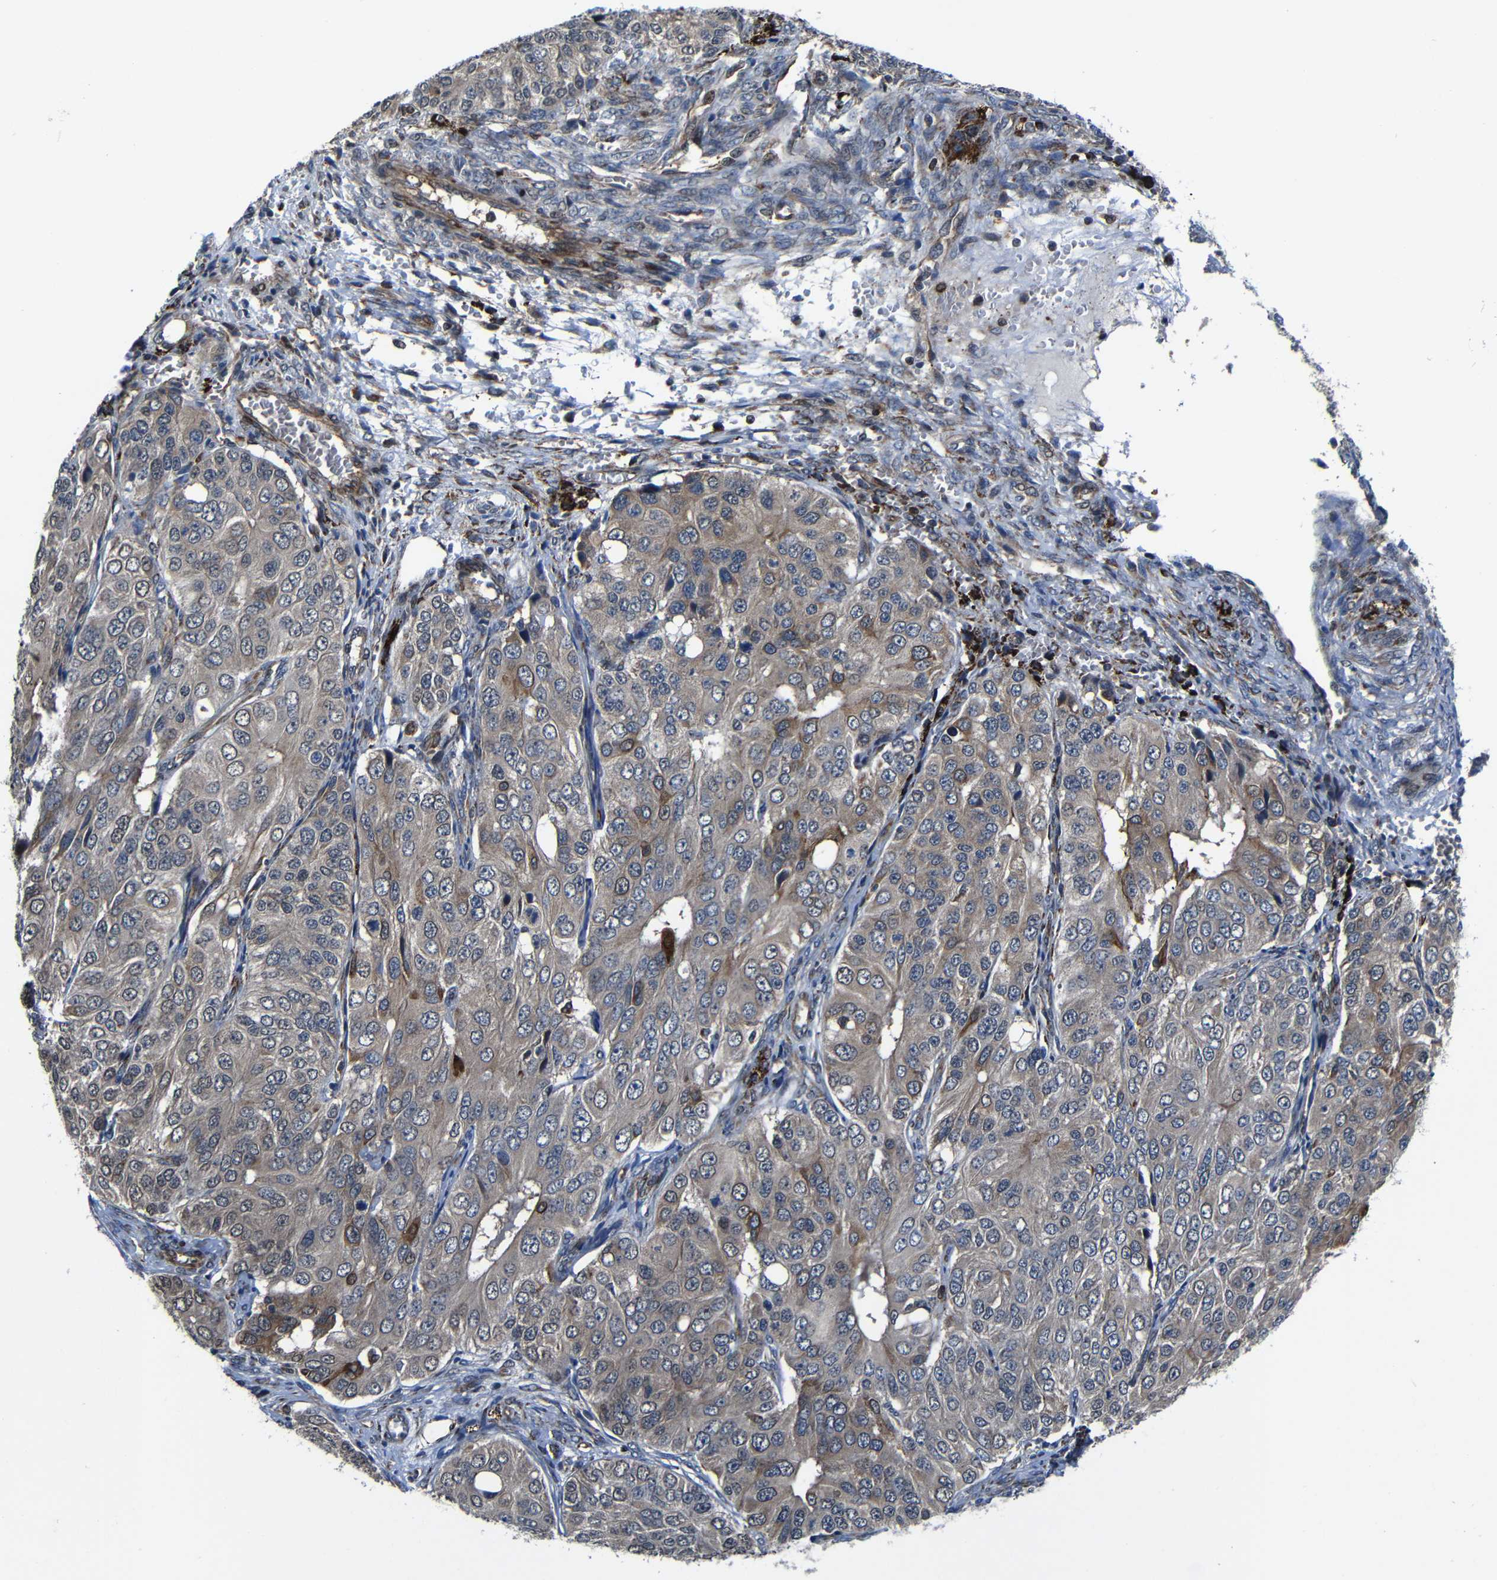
{"staining": {"intensity": "weak", "quantity": ">75%", "location": "cytoplasmic/membranous"}, "tissue": "ovarian cancer", "cell_type": "Tumor cells", "image_type": "cancer", "snomed": [{"axis": "morphology", "description": "Carcinoma, endometroid"}, {"axis": "topography", "description": "Ovary"}], "caption": "About >75% of tumor cells in human ovarian cancer (endometroid carcinoma) display weak cytoplasmic/membranous protein expression as visualized by brown immunohistochemical staining.", "gene": "KIAA0513", "patient": {"sex": "female", "age": 51}}